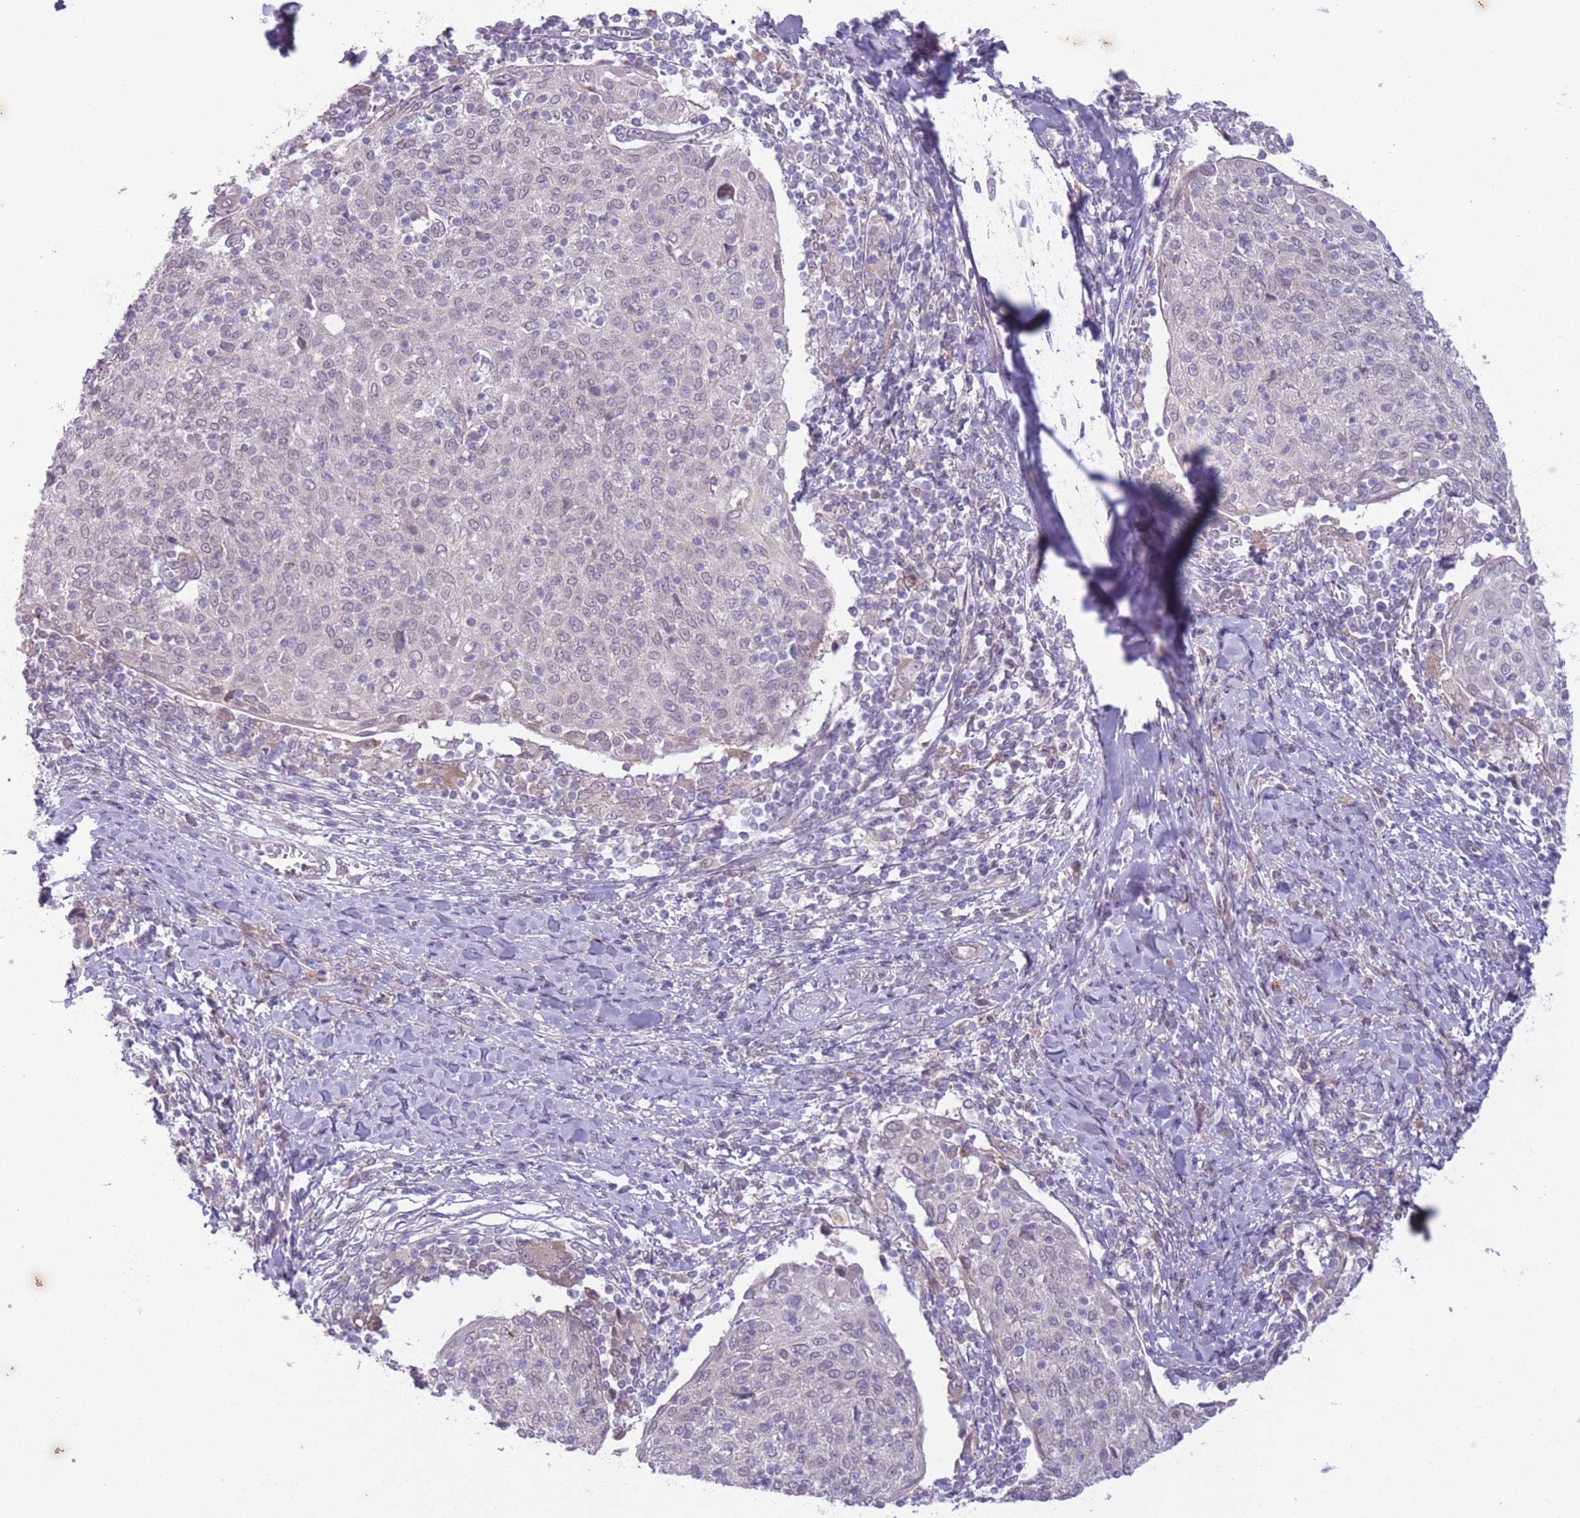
{"staining": {"intensity": "negative", "quantity": "none", "location": "none"}, "tissue": "cervical cancer", "cell_type": "Tumor cells", "image_type": "cancer", "snomed": [{"axis": "morphology", "description": "Squamous cell carcinoma, NOS"}, {"axis": "topography", "description": "Cervix"}], "caption": "Squamous cell carcinoma (cervical) was stained to show a protein in brown. There is no significant expression in tumor cells.", "gene": "ARPIN", "patient": {"sex": "female", "age": 52}}